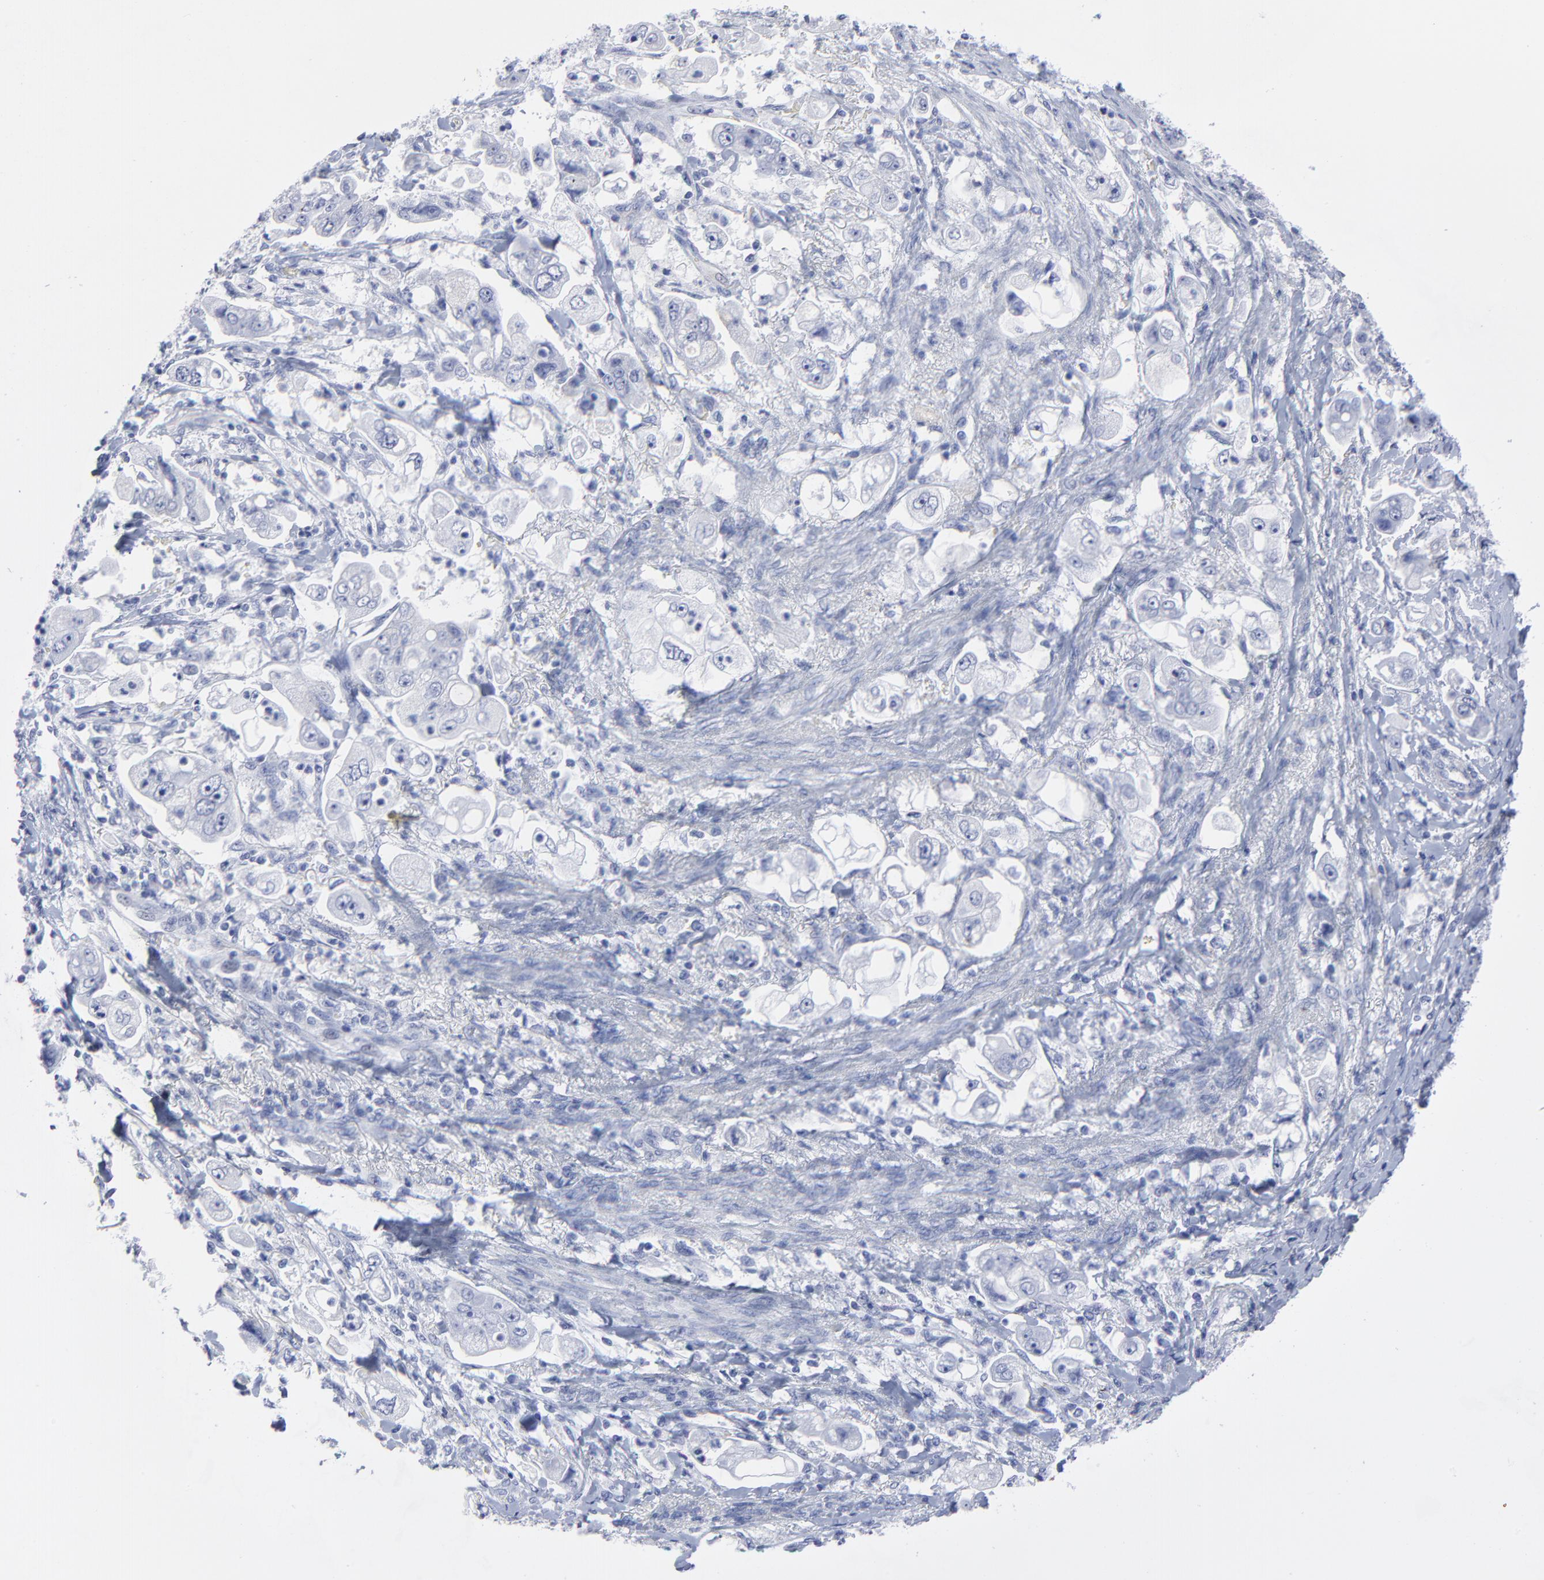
{"staining": {"intensity": "negative", "quantity": "none", "location": "none"}, "tissue": "stomach cancer", "cell_type": "Tumor cells", "image_type": "cancer", "snomed": [{"axis": "morphology", "description": "Adenocarcinoma, NOS"}, {"axis": "topography", "description": "Stomach"}], "caption": "Protein analysis of adenocarcinoma (stomach) exhibits no significant positivity in tumor cells. (DAB immunohistochemistry with hematoxylin counter stain).", "gene": "CNTN3", "patient": {"sex": "male", "age": 62}}